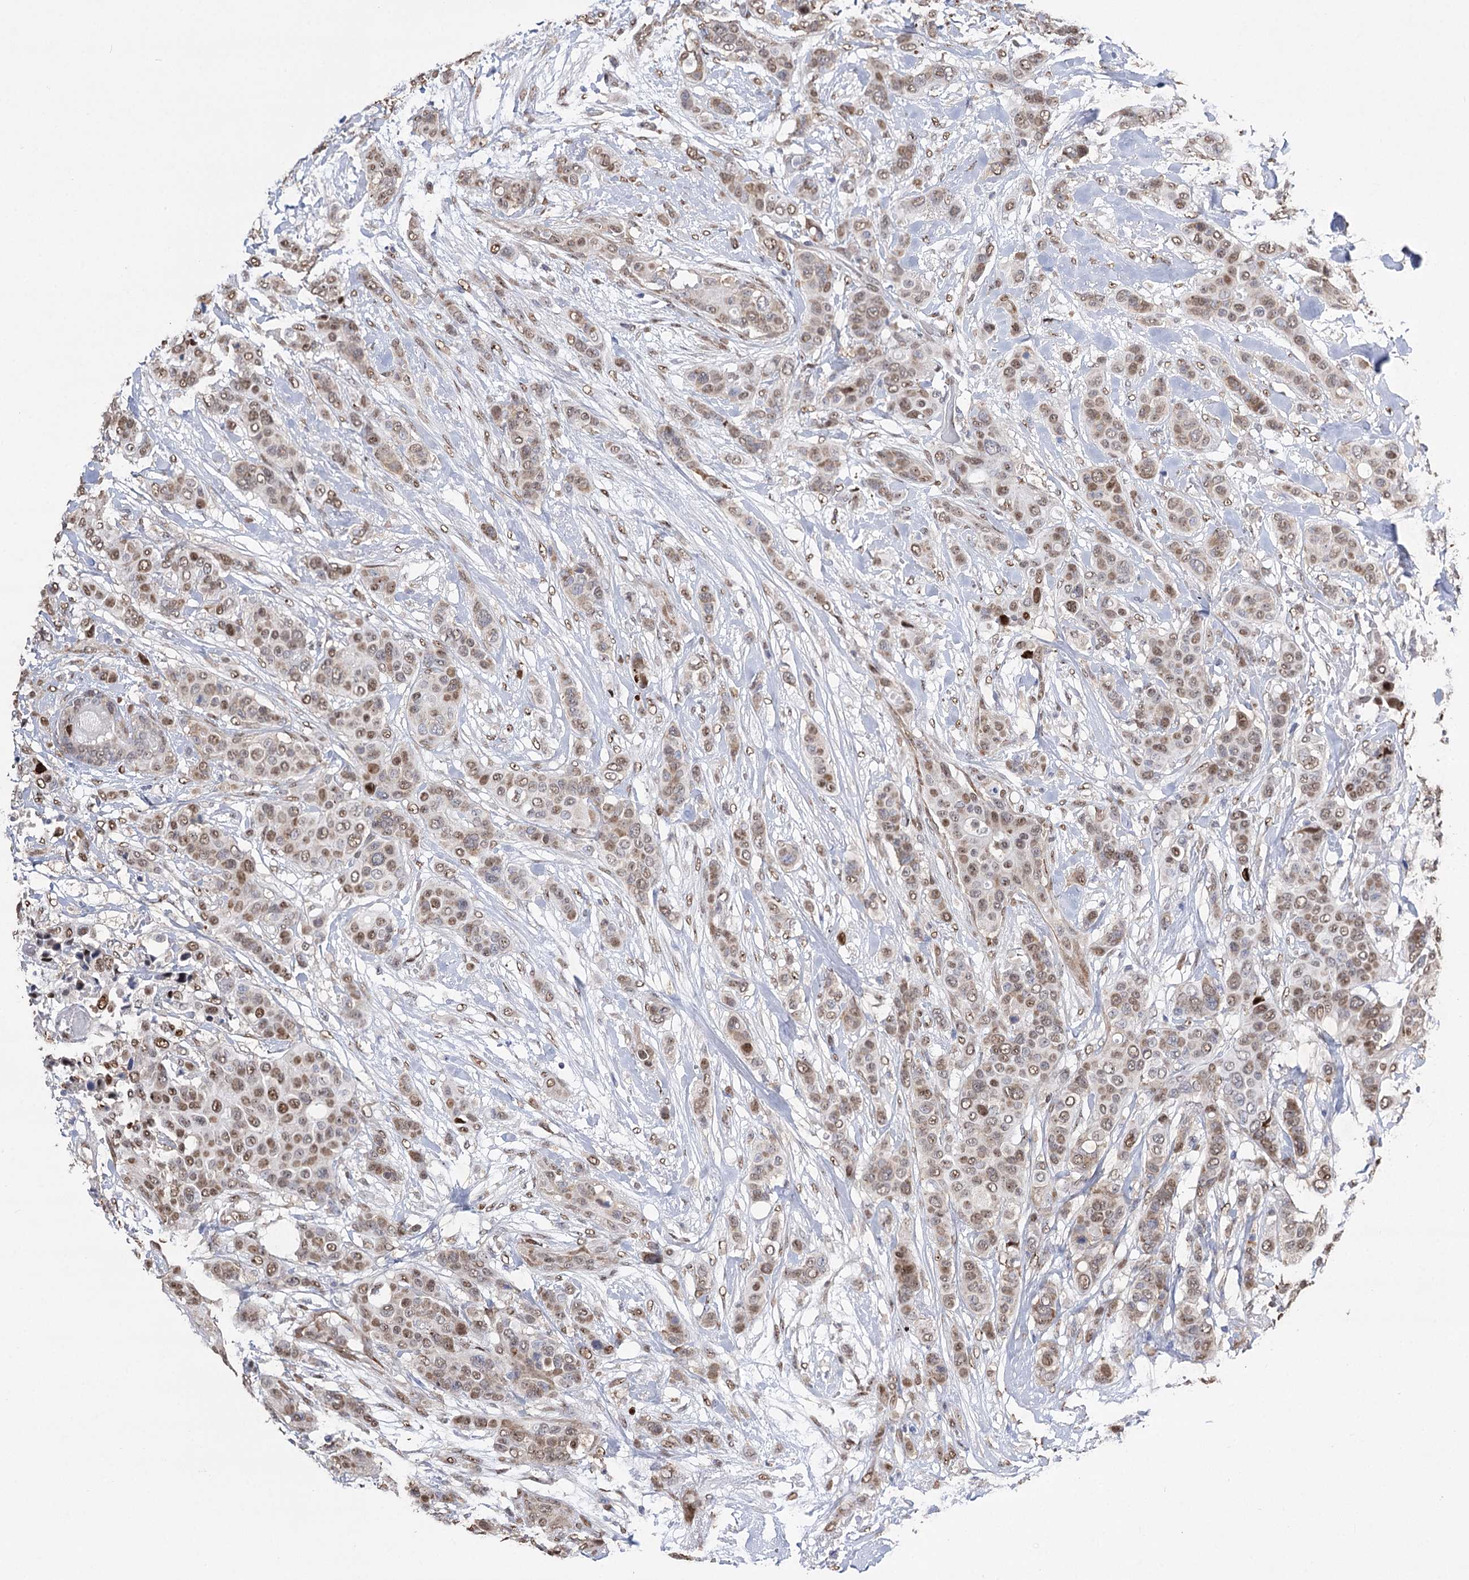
{"staining": {"intensity": "moderate", "quantity": ">75%", "location": "nuclear"}, "tissue": "breast cancer", "cell_type": "Tumor cells", "image_type": "cancer", "snomed": [{"axis": "morphology", "description": "Lobular carcinoma"}, {"axis": "topography", "description": "Breast"}], "caption": "Breast cancer tissue exhibits moderate nuclear expression in about >75% of tumor cells, visualized by immunohistochemistry.", "gene": "NFU1", "patient": {"sex": "female", "age": 51}}